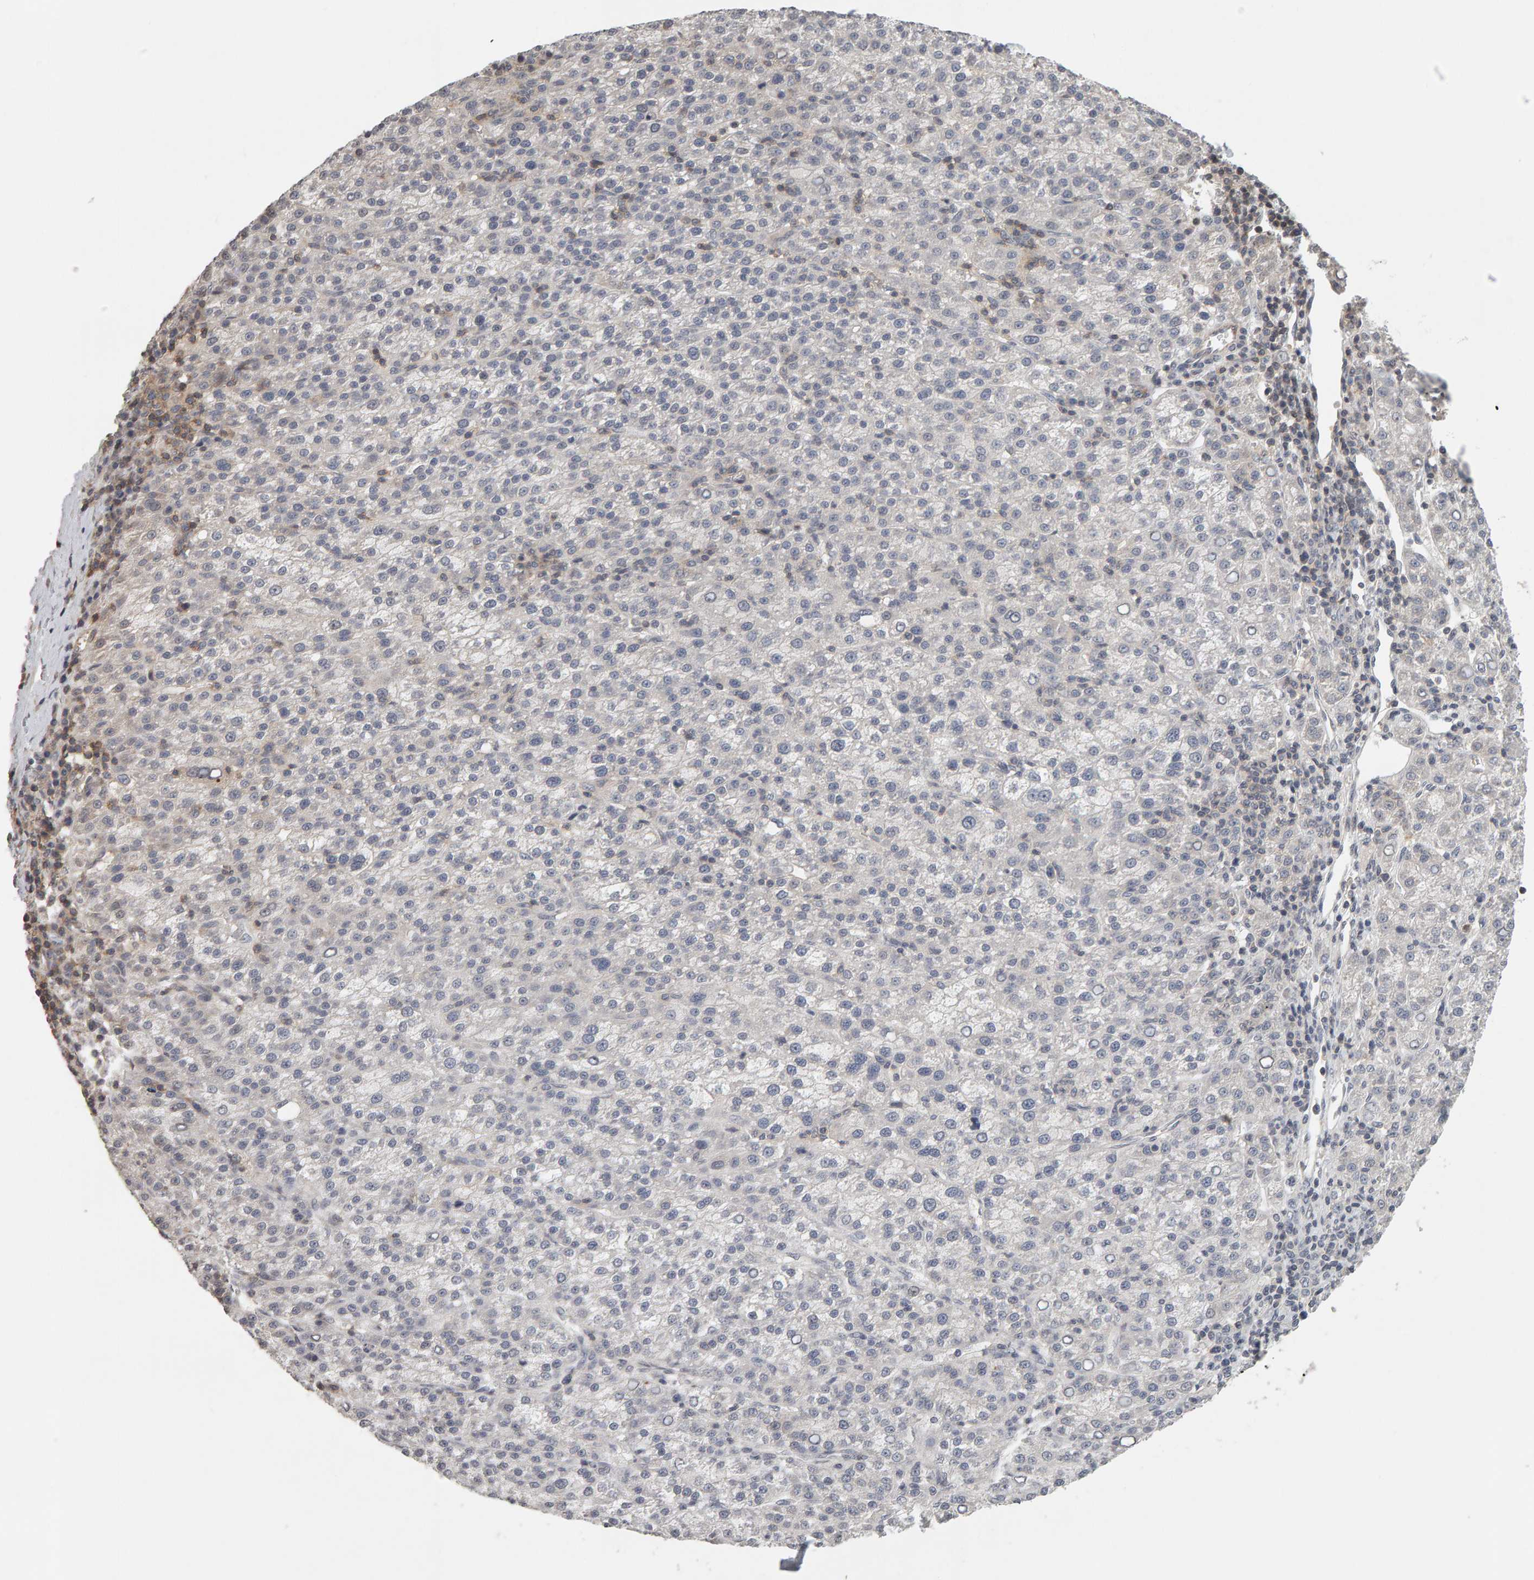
{"staining": {"intensity": "negative", "quantity": "none", "location": "none"}, "tissue": "liver cancer", "cell_type": "Tumor cells", "image_type": "cancer", "snomed": [{"axis": "morphology", "description": "Carcinoma, Hepatocellular, NOS"}, {"axis": "topography", "description": "Liver"}], "caption": "DAB immunohistochemical staining of liver cancer (hepatocellular carcinoma) shows no significant expression in tumor cells. (DAB IHC with hematoxylin counter stain).", "gene": "TEFM", "patient": {"sex": "female", "age": 58}}